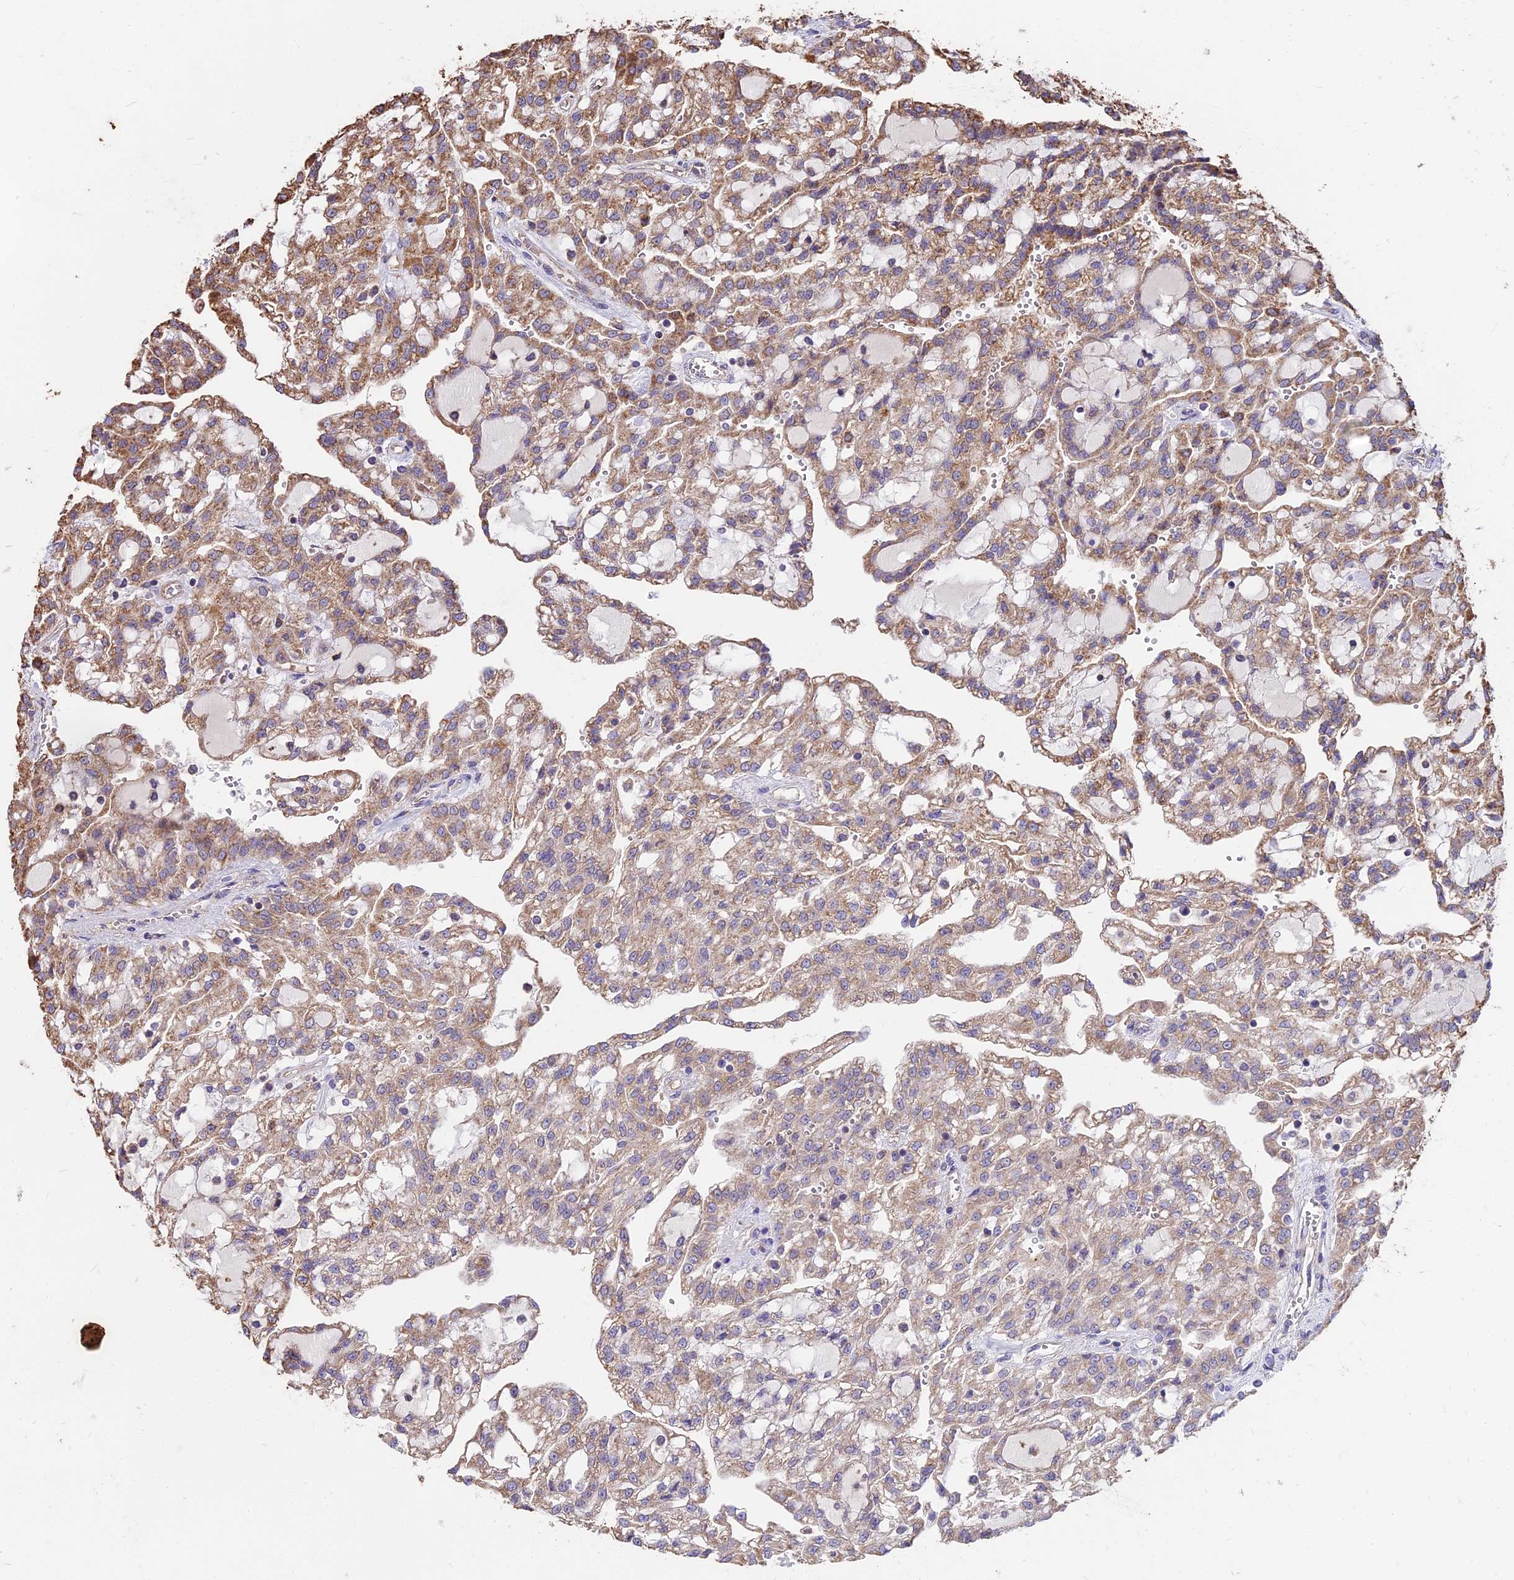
{"staining": {"intensity": "moderate", "quantity": "25%-75%", "location": "cytoplasmic/membranous"}, "tissue": "renal cancer", "cell_type": "Tumor cells", "image_type": "cancer", "snomed": [{"axis": "morphology", "description": "Adenocarcinoma, NOS"}, {"axis": "topography", "description": "Kidney"}], "caption": "Immunohistochemistry histopathology image of neoplastic tissue: renal cancer (adenocarcinoma) stained using IHC demonstrates medium levels of moderate protein expression localized specifically in the cytoplasmic/membranous of tumor cells, appearing as a cytoplasmic/membranous brown color.", "gene": "CEMIP2", "patient": {"sex": "male", "age": 63}}